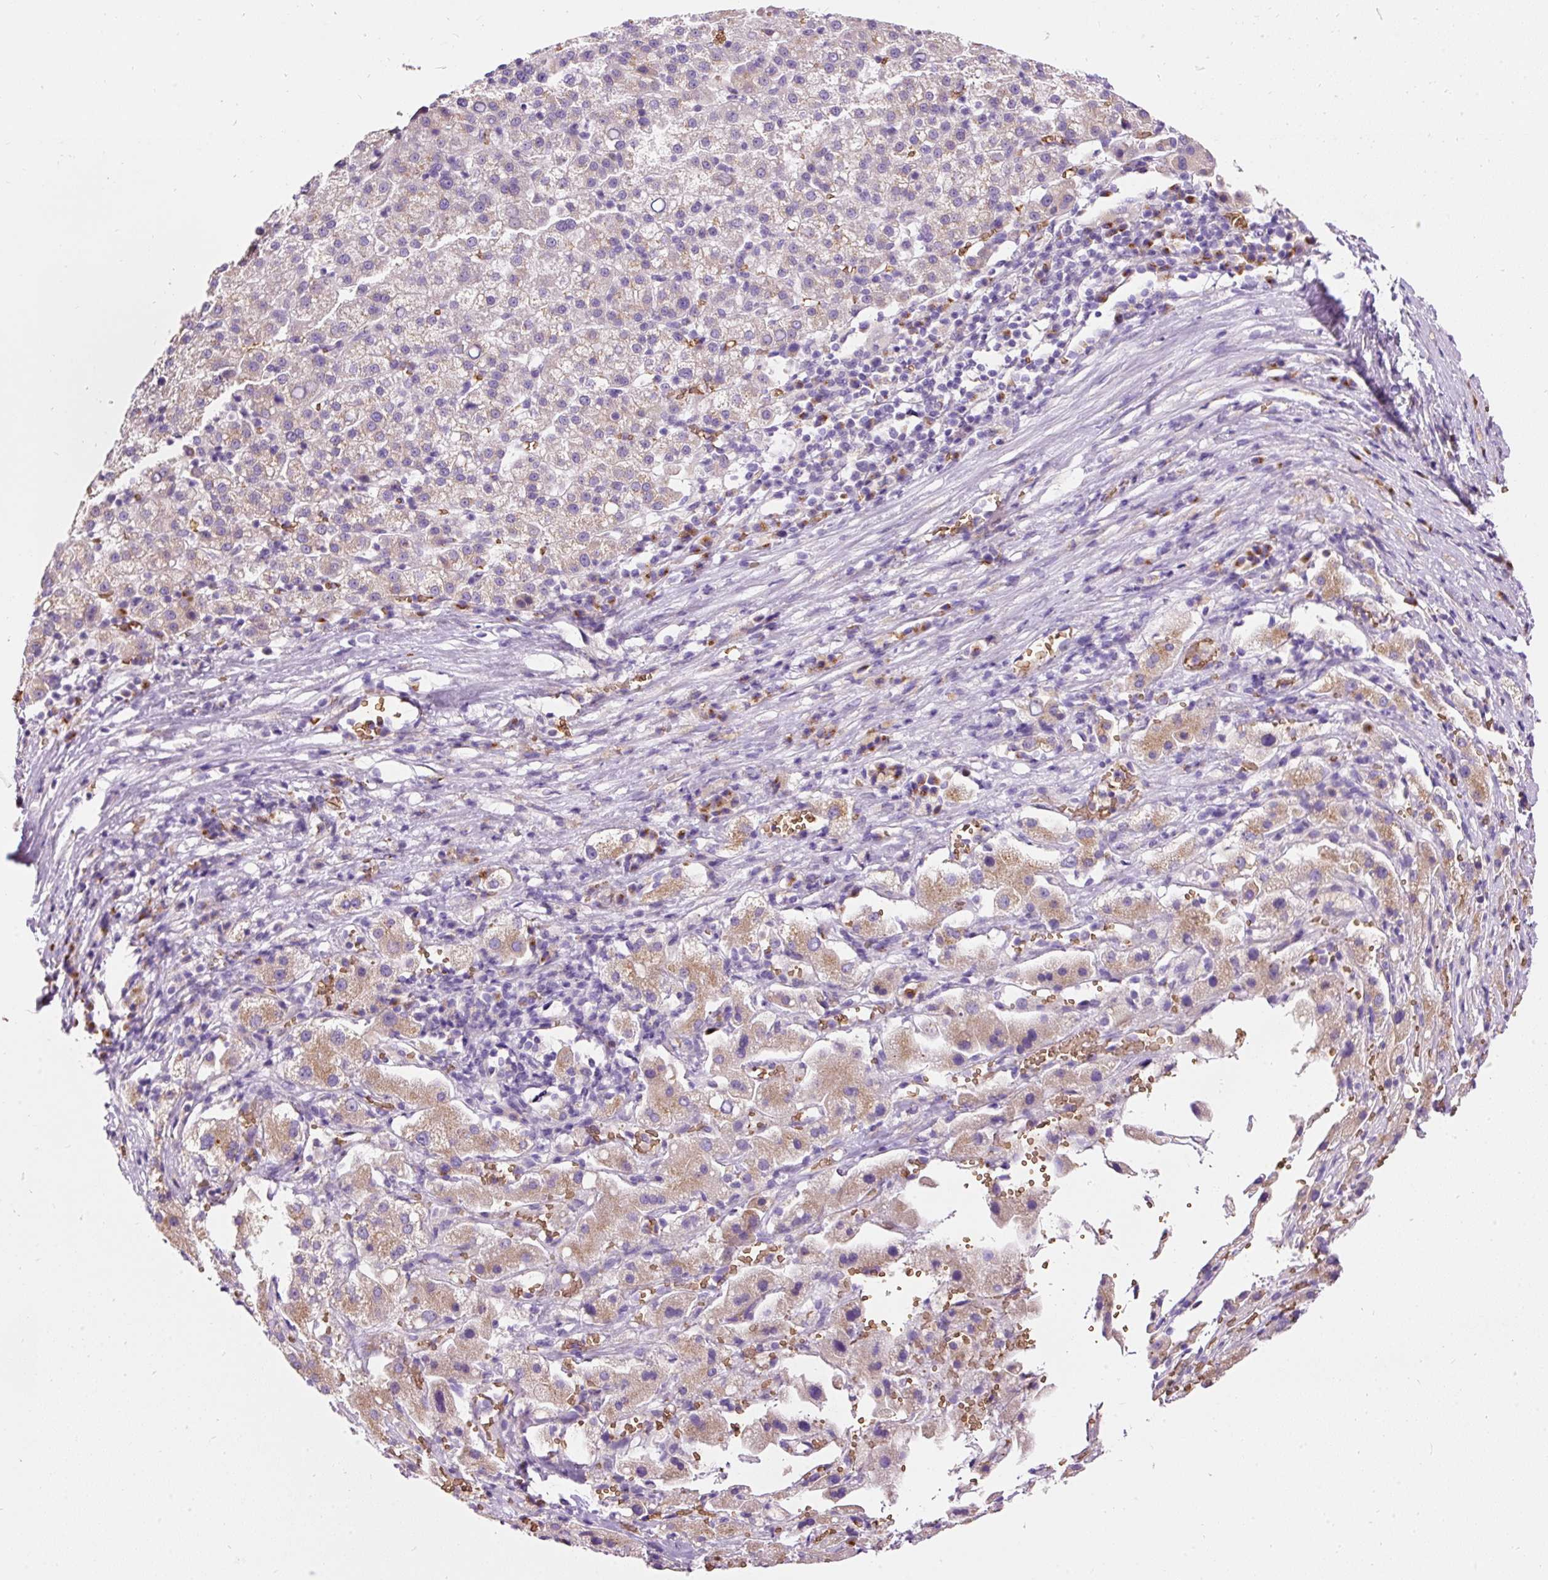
{"staining": {"intensity": "weak", "quantity": "<25%", "location": "cytoplasmic/membranous"}, "tissue": "liver cancer", "cell_type": "Tumor cells", "image_type": "cancer", "snomed": [{"axis": "morphology", "description": "Carcinoma, Hepatocellular, NOS"}, {"axis": "topography", "description": "Liver"}], "caption": "Immunohistochemistry (IHC) histopathology image of neoplastic tissue: human liver hepatocellular carcinoma stained with DAB (3,3'-diaminobenzidine) exhibits no significant protein staining in tumor cells. The staining was performed using DAB (3,3'-diaminobenzidine) to visualize the protein expression in brown, while the nuclei were stained in blue with hematoxylin (Magnification: 20x).", "gene": "PRRC2A", "patient": {"sex": "female", "age": 58}}